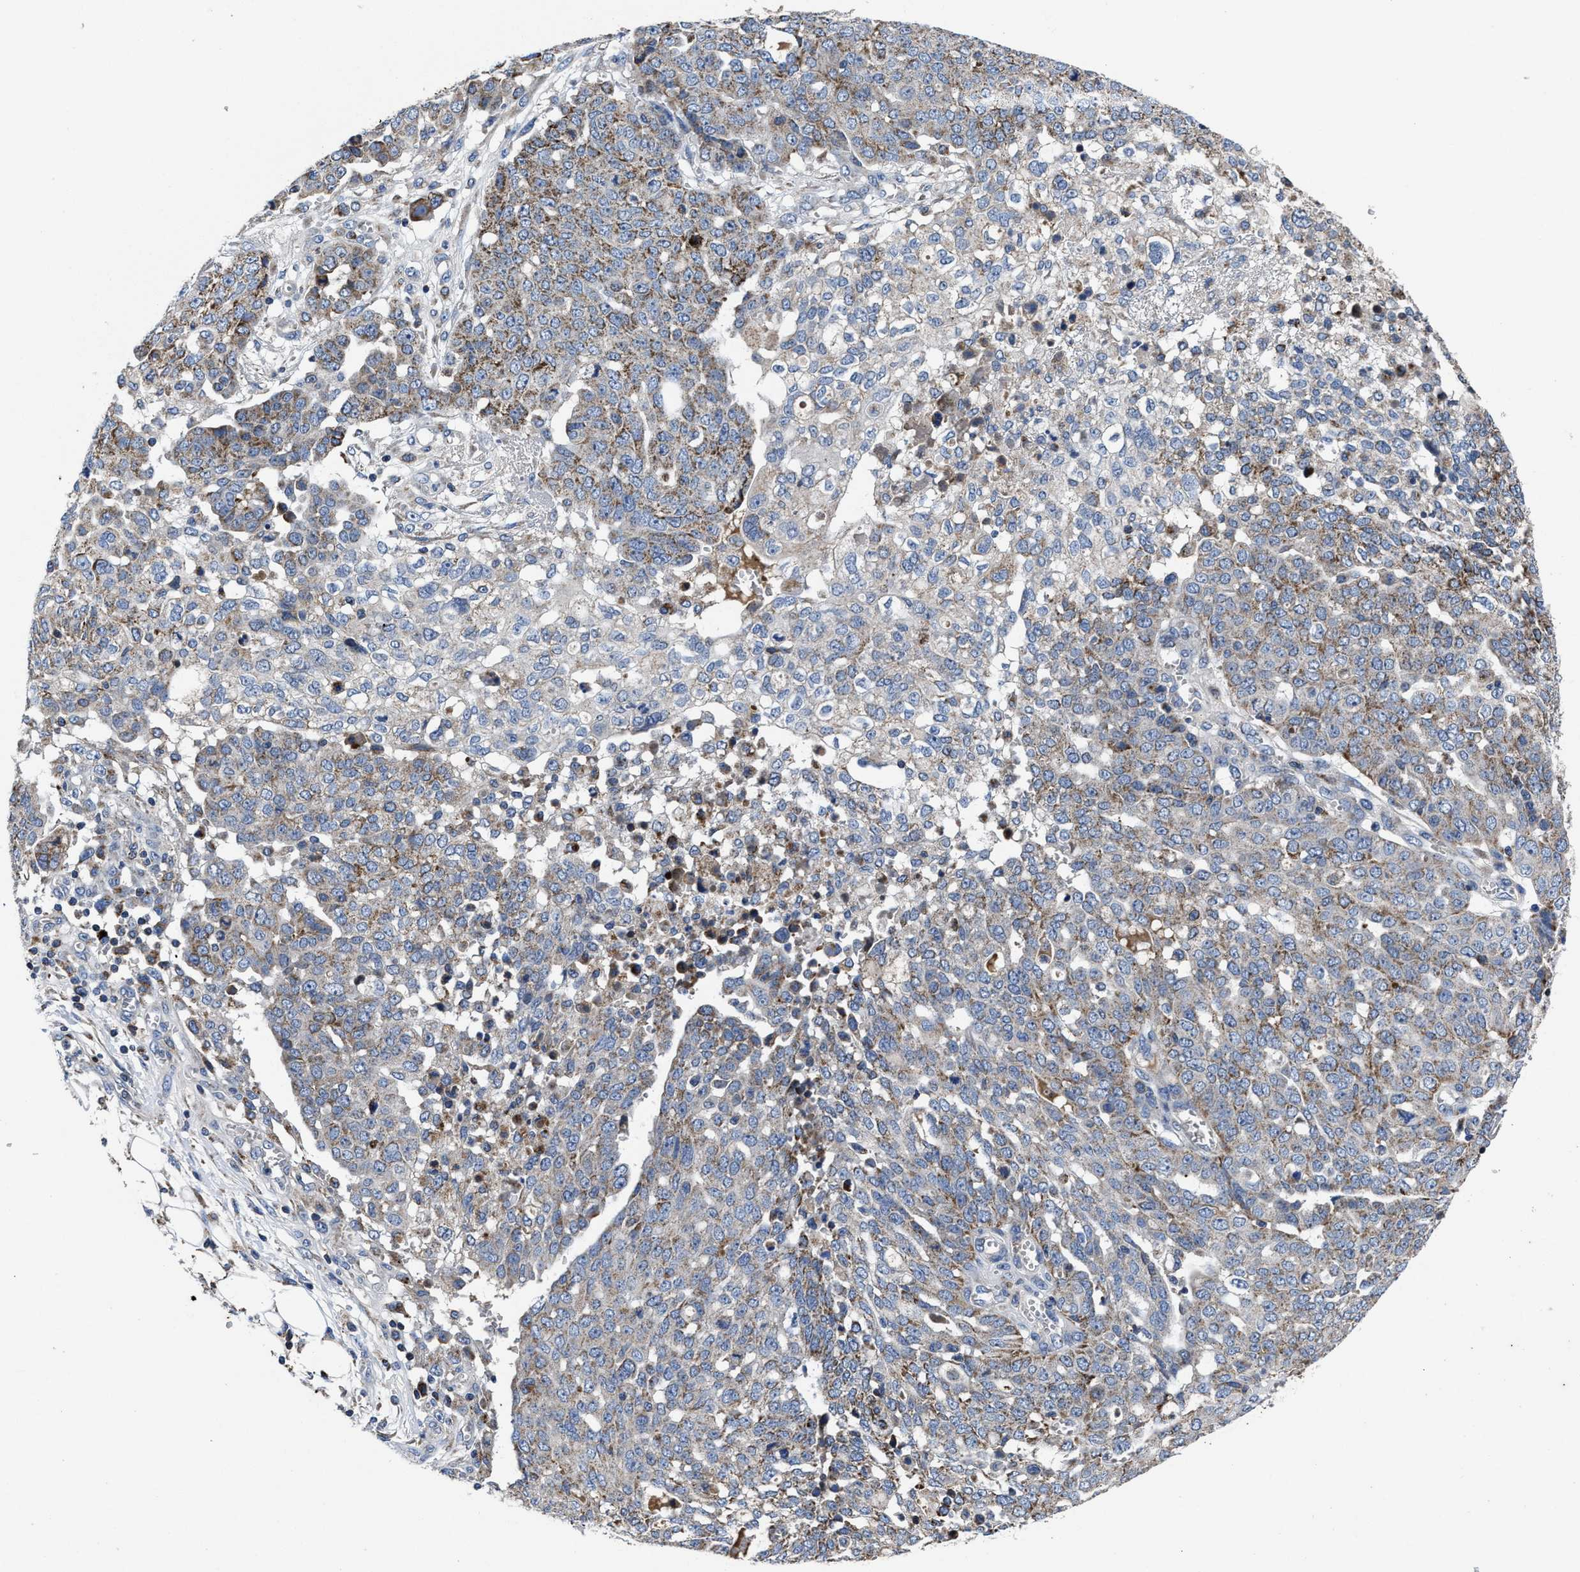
{"staining": {"intensity": "moderate", "quantity": "<25%", "location": "cytoplasmic/membranous"}, "tissue": "ovarian cancer", "cell_type": "Tumor cells", "image_type": "cancer", "snomed": [{"axis": "morphology", "description": "Cystadenocarcinoma, serous, NOS"}, {"axis": "topography", "description": "Soft tissue"}, {"axis": "topography", "description": "Ovary"}], "caption": "Tumor cells show low levels of moderate cytoplasmic/membranous staining in approximately <25% of cells in human serous cystadenocarcinoma (ovarian).", "gene": "CACNA1D", "patient": {"sex": "female", "age": 57}}